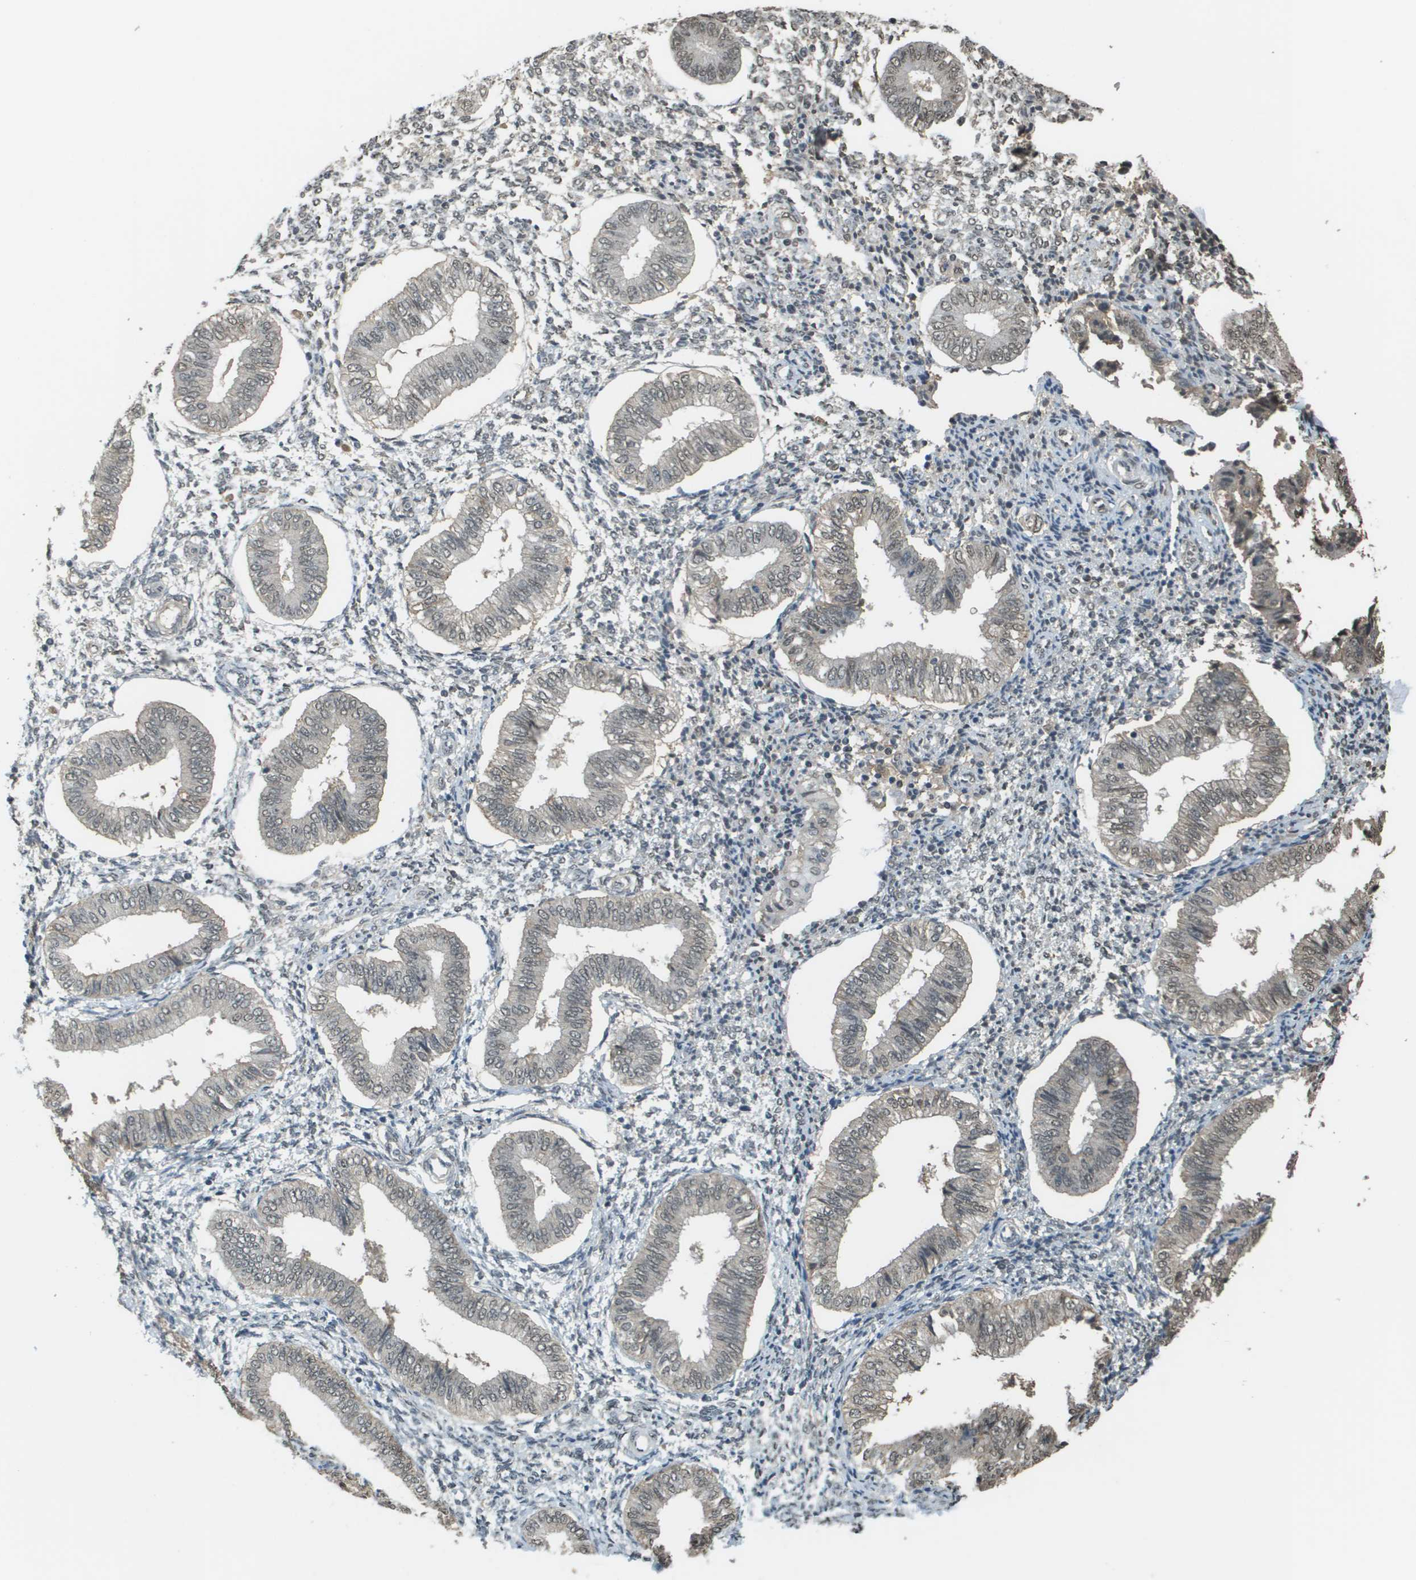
{"staining": {"intensity": "weak", "quantity": "<25%", "location": "cytoplasmic/membranous,nuclear"}, "tissue": "endometrium", "cell_type": "Cells in endometrial stroma", "image_type": "normal", "snomed": [{"axis": "morphology", "description": "Normal tissue, NOS"}, {"axis": "topography", "description": "Endometrium"}], "caption": "Cells in endometrial stroma show no significant positivity in unremarkable endometrium.", "gene": "NDRG2", "patient": {"sex": "female", "age": 50}}